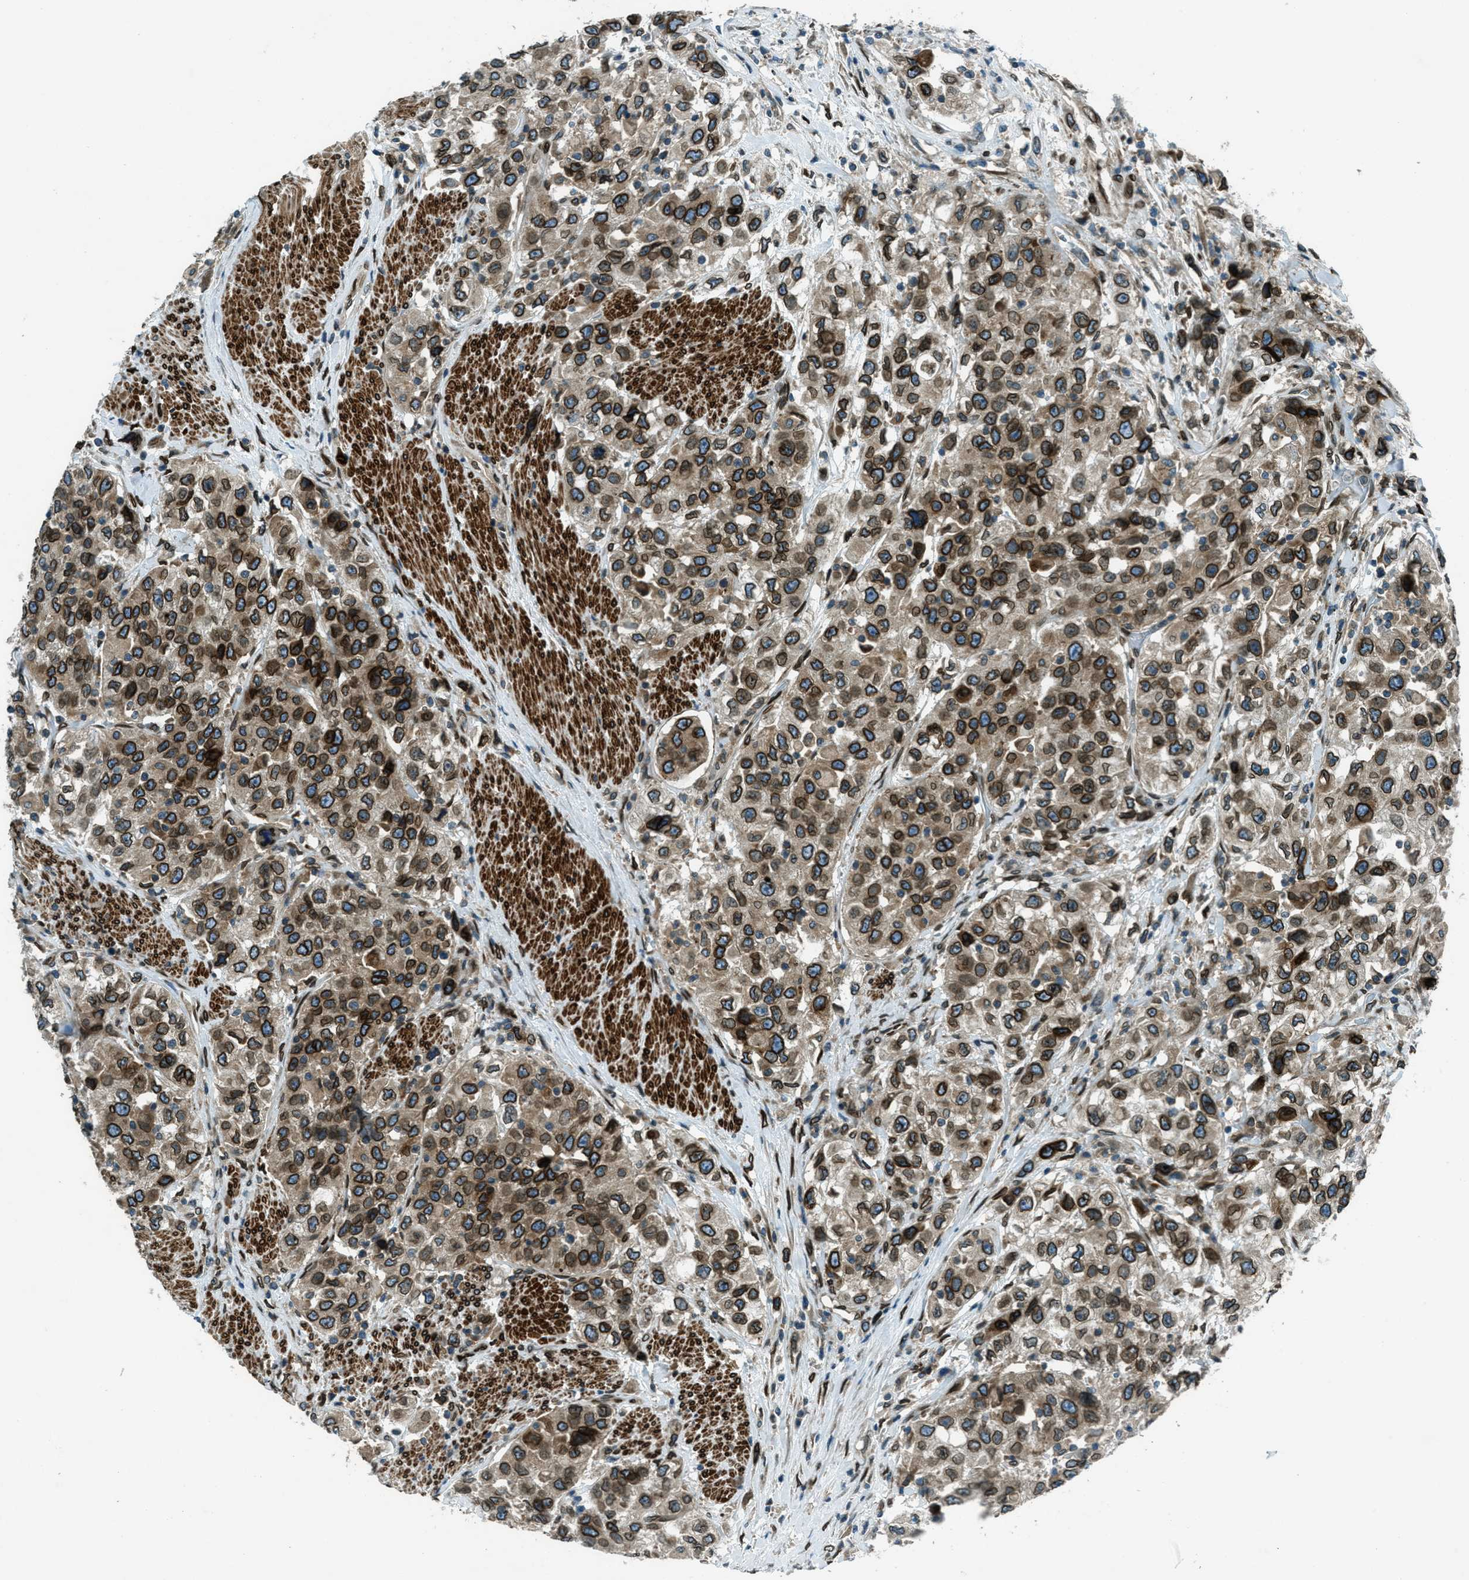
{"staining": {"intensity": "strong", "quantity": ">75%", "location": "cytoplasmic/membranous,nuclear"}, "tissue": "urothelial cancer", "cell_type": "Tumor cells", "image_type": "cancer", "snomed": [{"axis": "morphology", "description": "Urothelial carcinoma, High grade"}, {"axis": "topography", "description": "Urinary bladder"}], "caption": "Immunohistochemistry staining of urothelial carcinoma (high-grade), which displays high levels of strong cytoplasmic/membranous and nuclear expression in about >75% of tumor cells indicating strong cytoplasmic/membranous and nuclear protein staining. The staining was performed using DAB (brown) for protein detection and nuclei were counterstained in hematoxylin (blue).", "gene": "LEMD2", "patient": {"sex": "female", "age": 80}}